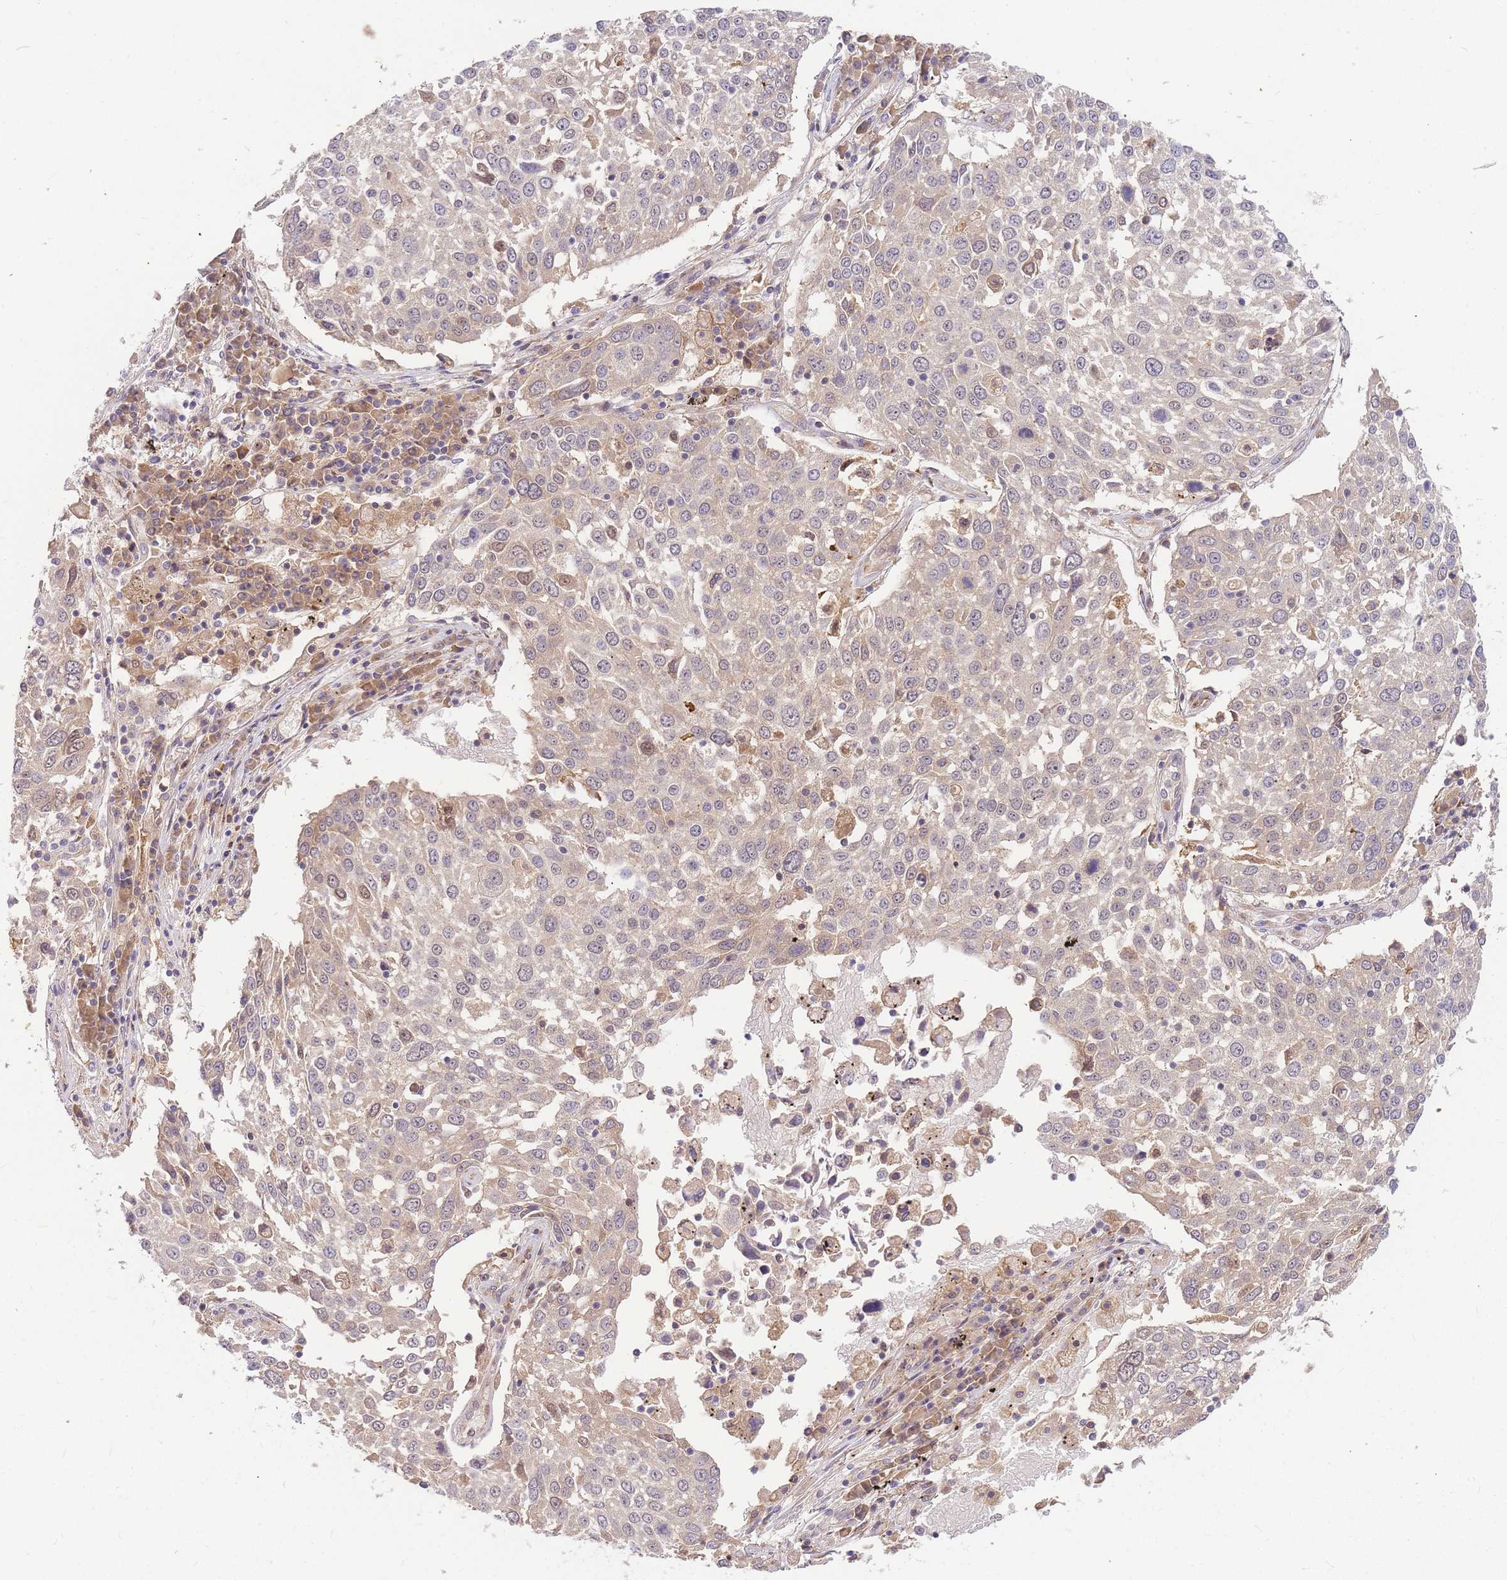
{"staining": {"intensity": "negative", "quantity": "none", "location": "none"}, "tissue": "lung cancer", "cell_type": "Tumor cells", "image_type": "cancer", "snomed": [{"axis": "morphology", "description": "Squamous cell carcinoma, NOS"}, {"axis": "topography", "description": "Lung"}], "caption": "Histopathology image shows no protein positivity in tumor cells of squamous cell carcinoma (lung) tissue.", "gene": "ZNF577", "patient": {"sex": "male", "age": 65}}